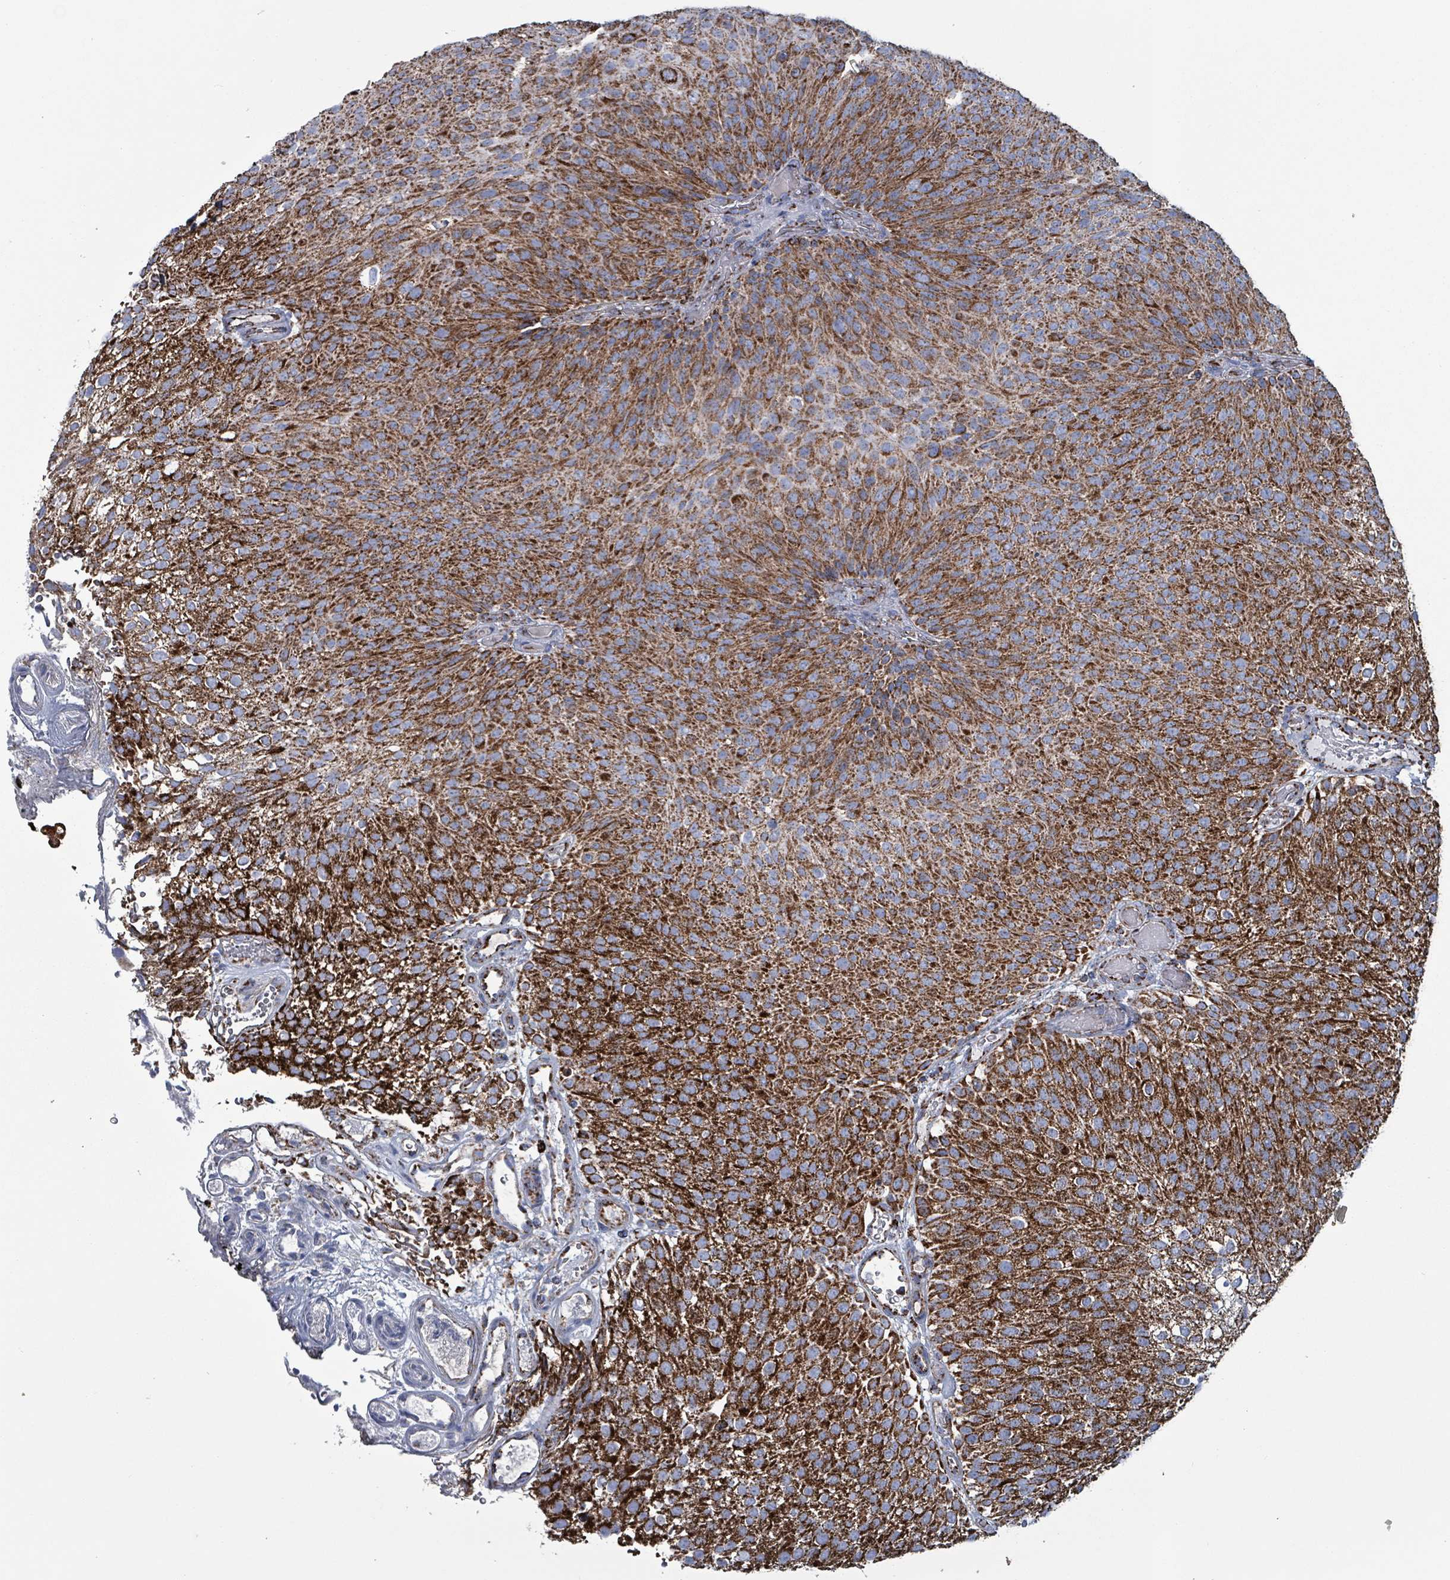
{"staining": {"intensity": "strong", "quantity": ">75%", "location": "cytoplasmic/membranous"}, "tissue": "urothelial cancer", "cell_type": "Tumor cells", "image_type": "cancer", "snomed": [{"axis": "morphology", "description": "Urothelial carcinoma, Low grade"}, {"axis": "topography", "description": "Urinary bladder"}], "caption": "Urothelial carcinoma (low-grade) was stained to show a protein in brown. There is high levels of strong cytoplasmic/membranous expression in about >75% of tumor cells.", "gene": "IDH3B", "patient": {"sex": "male", "age": 78}}